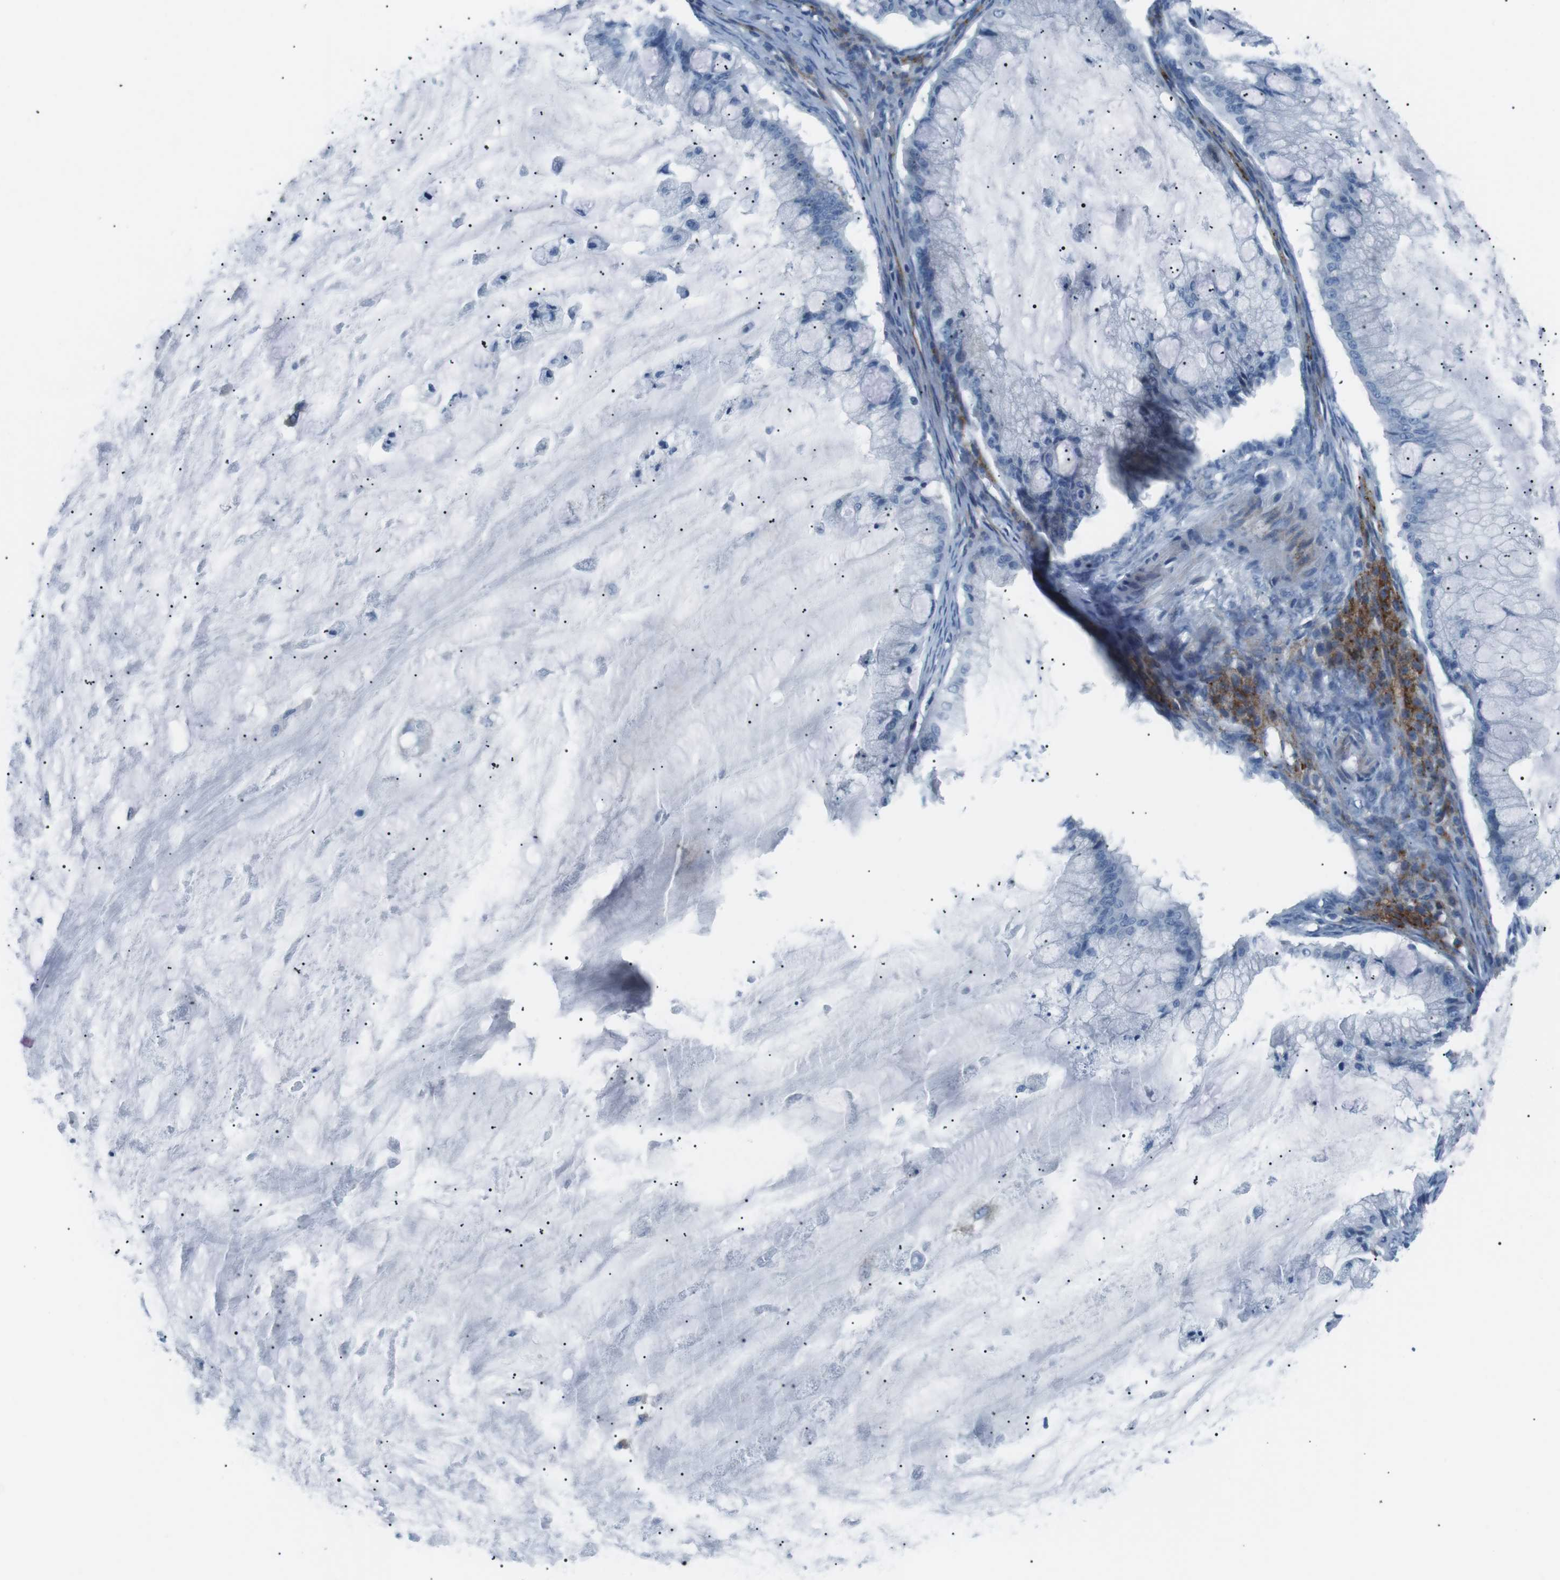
{"staining": {"intensity": "negative", "quantity": "none", "location": "none"}, "tissue": "ovarian cancer", "cell_type": "Tumor cells", "image_type": "cancer", "snomed": [{"axis": "morphology", "description": "Cystadenocarcinoma, mucinous, NOS"}, {"axis": "topography", "description": "Ovary"}], "caption": "Image shows no significant protein staining in tumor cells of ovarian cancer (mucinous cystadenocarcinoma).", "gene": "CSF2RA", "patient": {"sex": "female", "age": 57}}